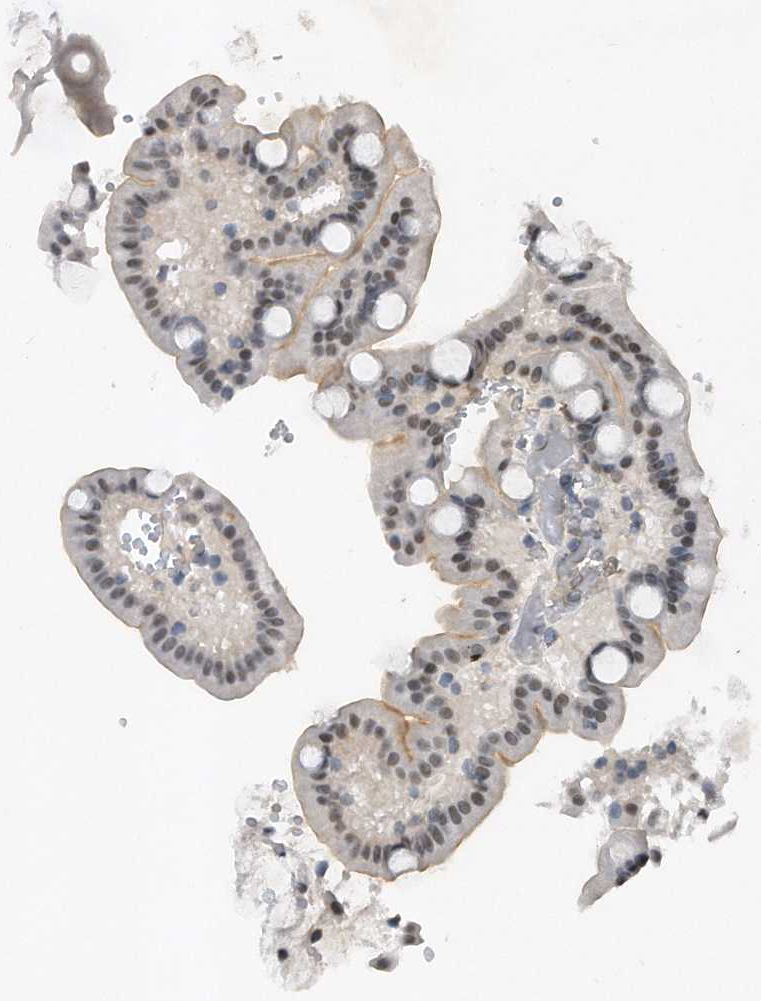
{"staining": {"intensity": "weak", "quantity": "<25%", "location": "nuclear"}, "tissue": "duodenum", "cell_type": "Glandular cells", "image_type": "normal", "snomed": [{"axis": "morphology", "description": "Normal tissue, NOS"}, {"axis": "topography", "description": "Duodenum"}], "caption": "Duodenum stained for a protein using immunohistochemistry demonstrates no expression glandular cells.", "gene": "TP53INP1", "patient": {"sex": "male", "age": 55}}